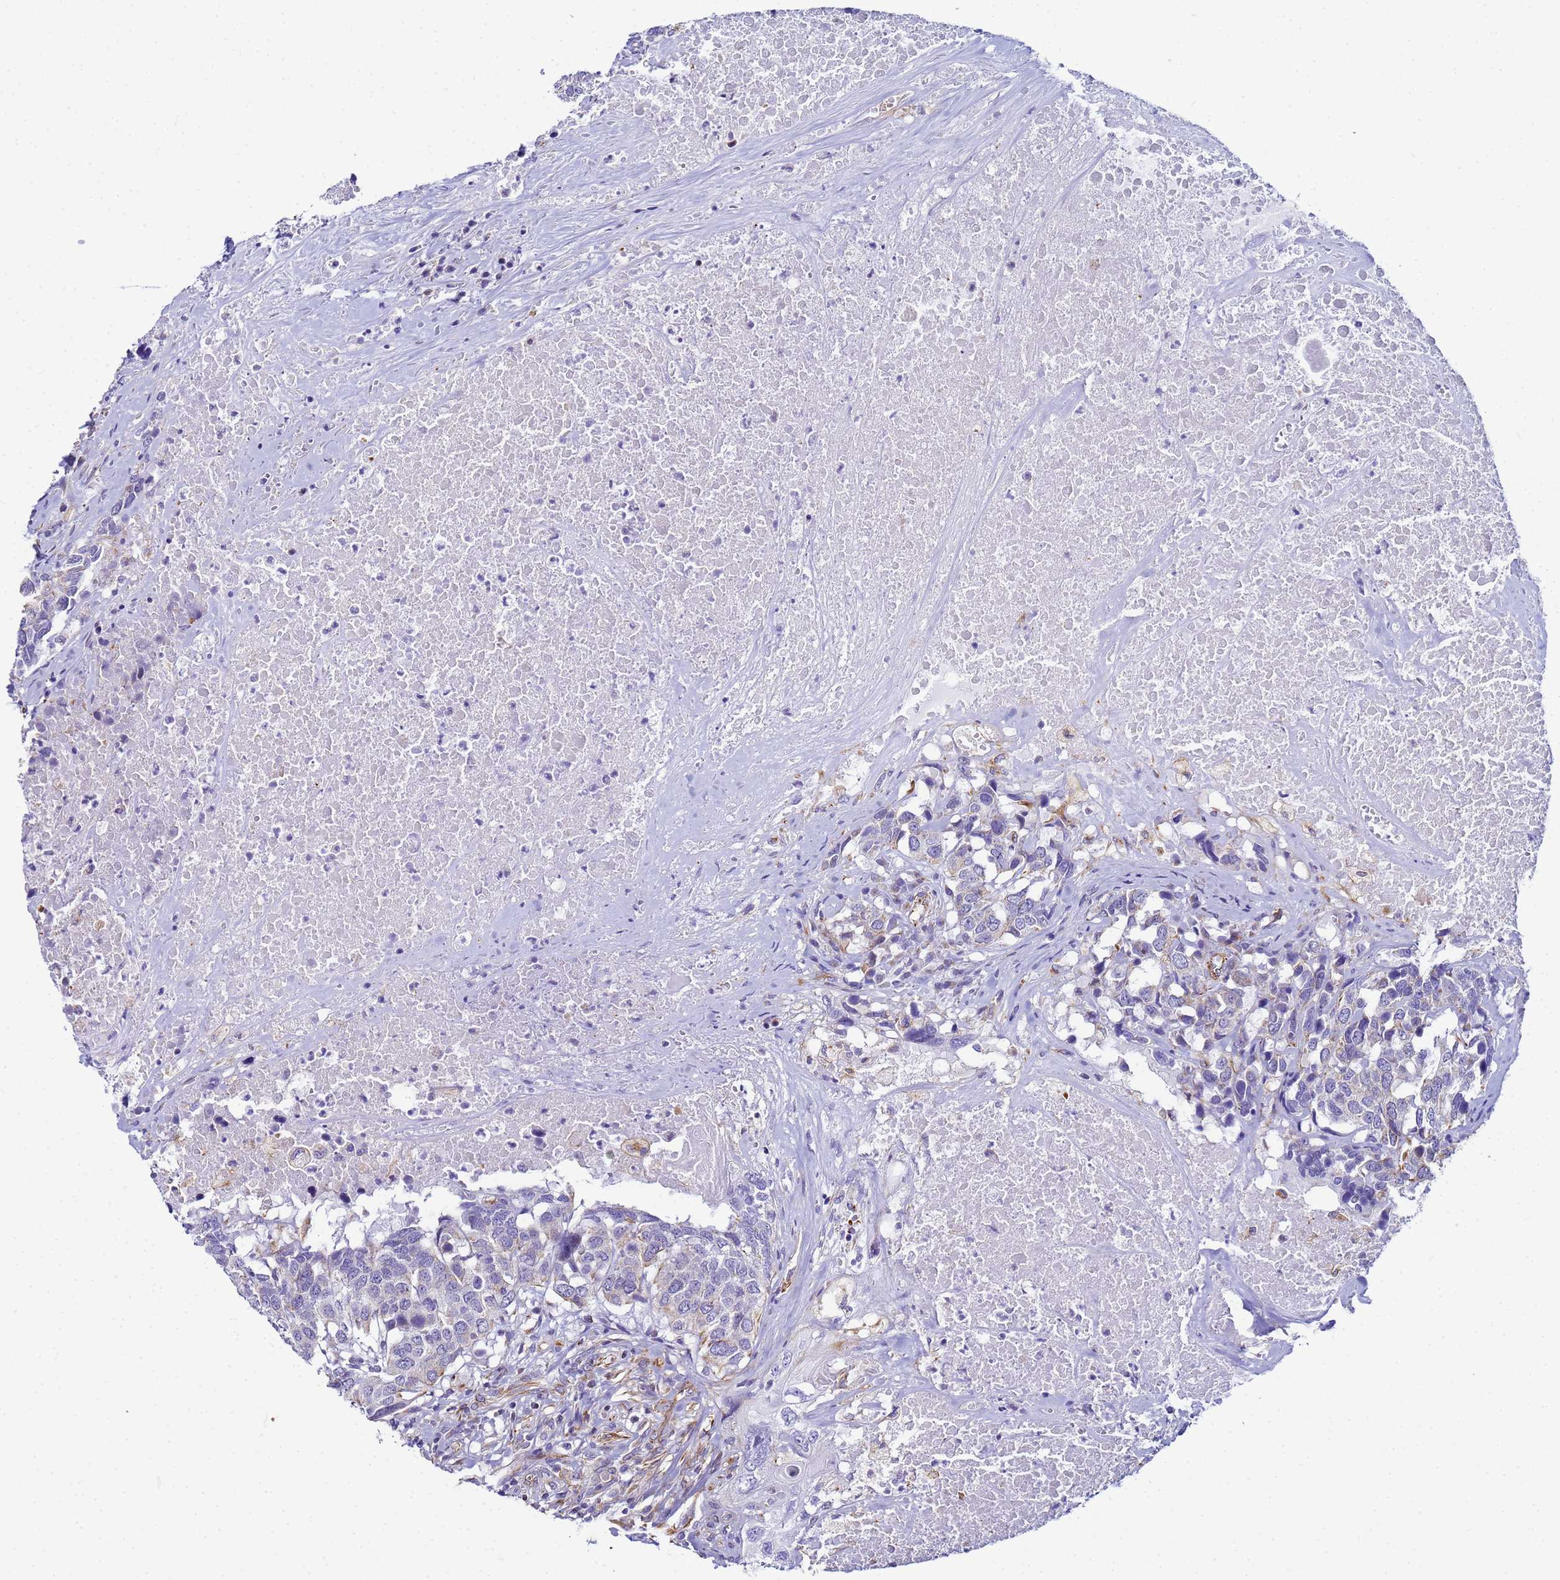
{"staining": {"intensity": "weak", "quantity": "<25%", "location": "cytoplasmic/membranous"}, "tissue": "head and neck cancer", "cell_type": "Tumor cells", "image_type": "cancer", "snomed": [{"axis": "morphology", "description": "Squamous cell carcinoma, NOS"}, {"axis": "topography", "description": "Head-Neck"}], "caption": "Tumor cells show no significant expression in head and neck squamous cell carcinoma. (DAB (3,3'-diaminobenzidine) IHC, high magnification).", "gene": "UBXN2B", "patient": {"sex": "male", "age": 66}}